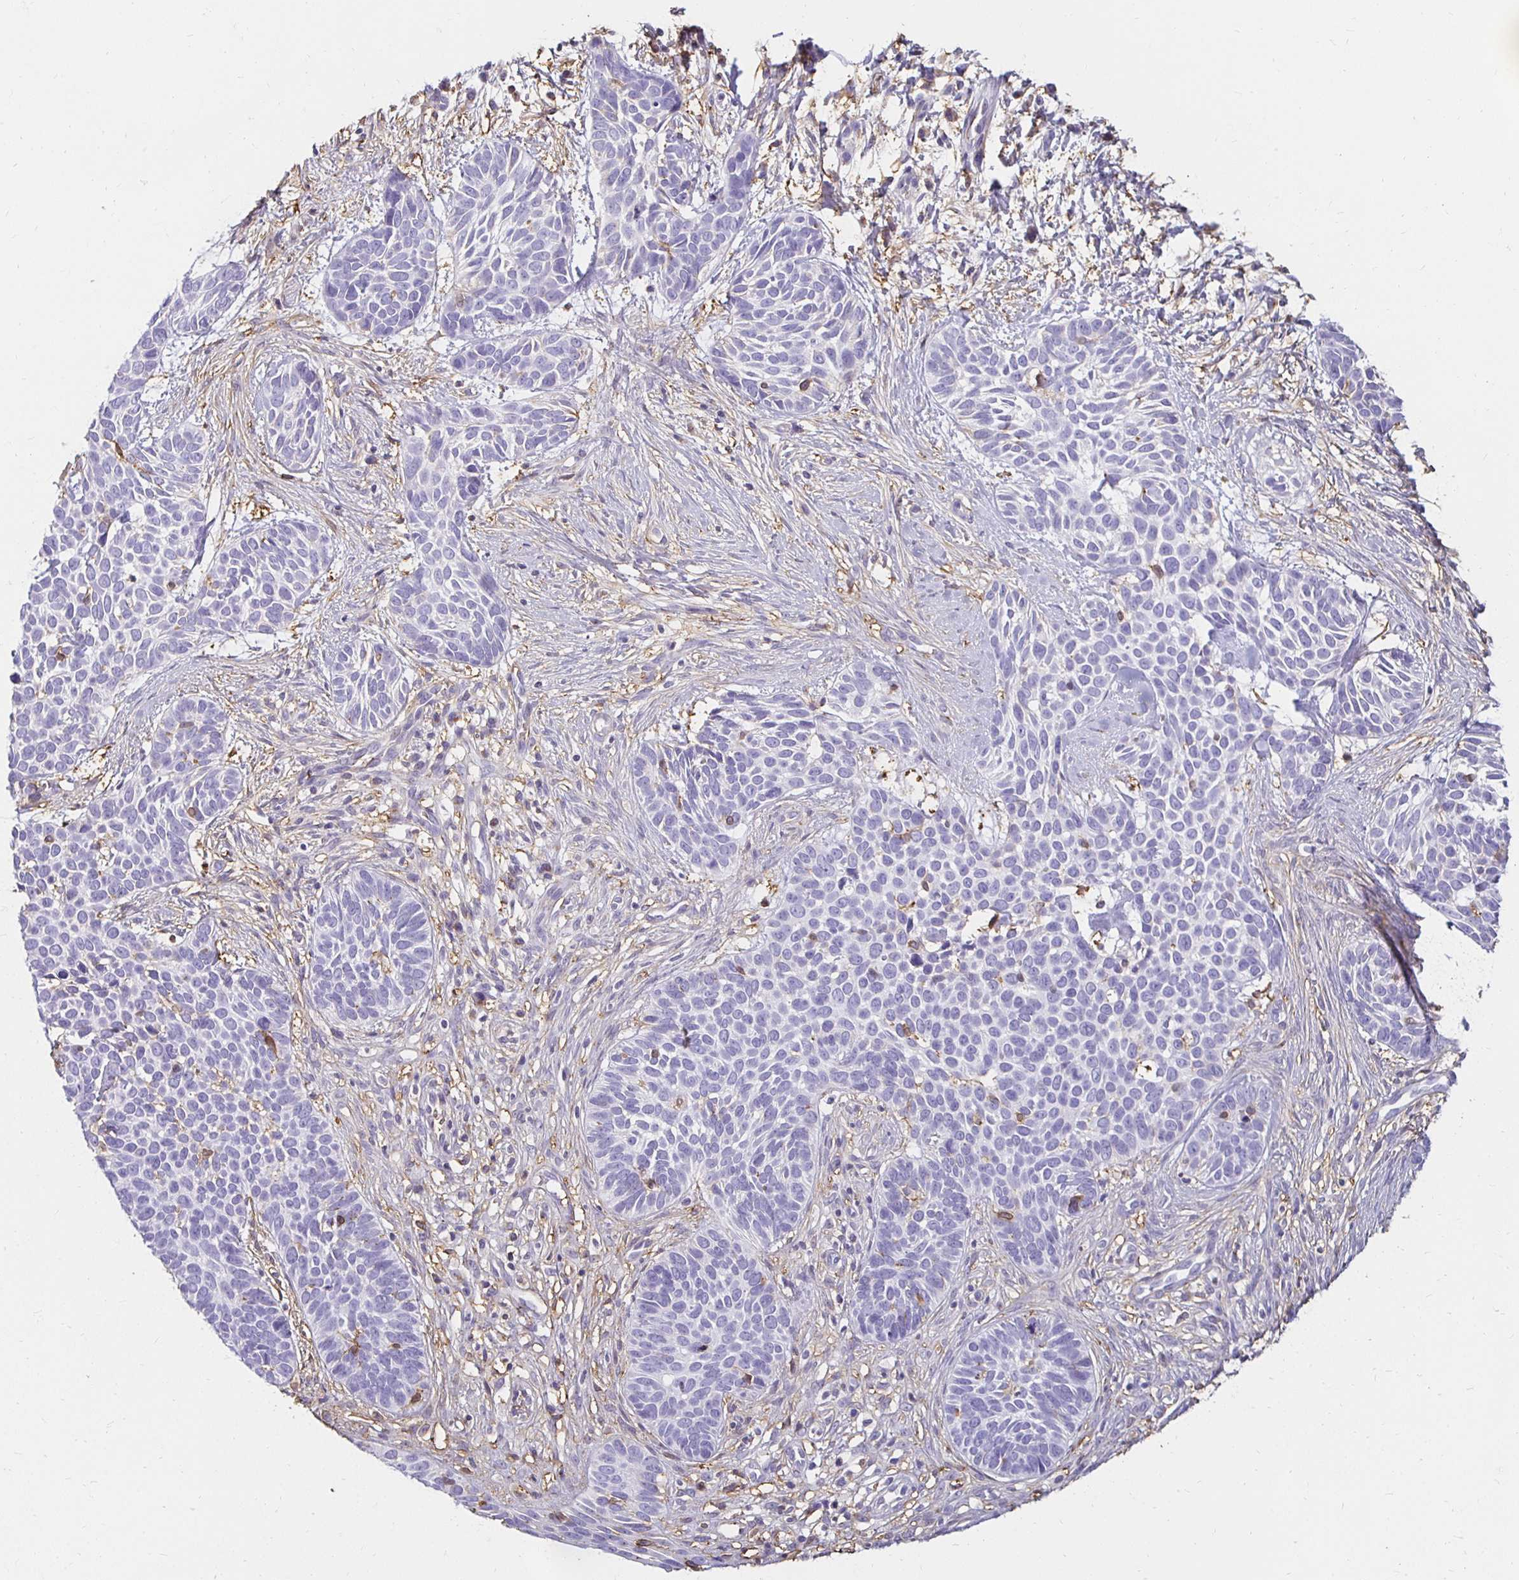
{"staining": {"intensity": "negative", "quantity": "none", "location": "none"}, "tissue": "skin cancer", "cell_type": "Tumor cells", "image_type": "cancer", "snomed": [{"axis": "morphology", "description": "Basal cell carcinoma"}, {"axis": "topography", "description": "Skin"}], "caption": "A high-resolution micrograph shows immunohistochemistry (IHC) staining of skin cancer (basal cell carcinoma), which reveals no significant positivity in tumor cells.", "gene": "TAS1R3", "patient": {"sex": "male", "age": 69}}